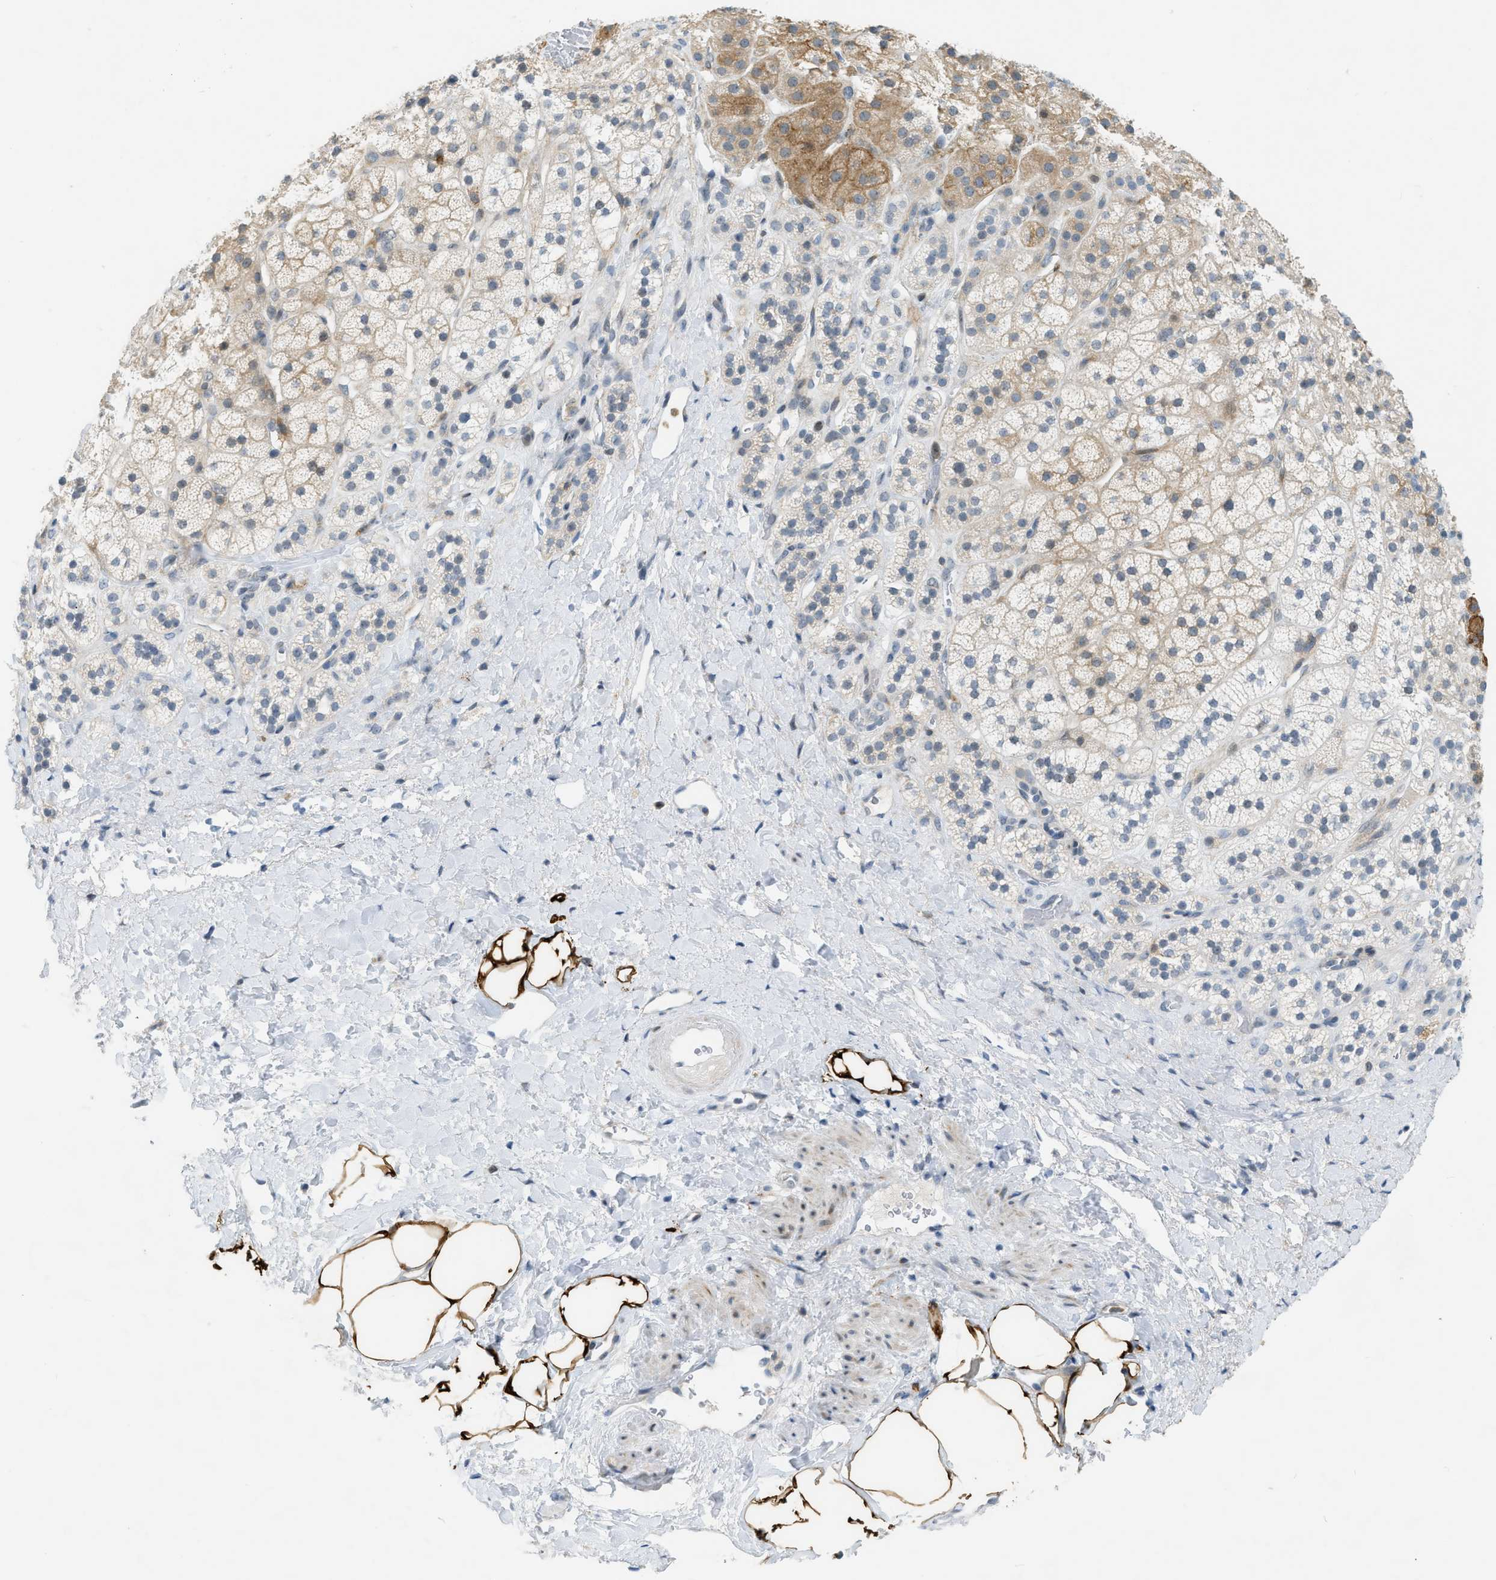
{"staining": {"intensity": "moderate", "quantity": ">75%", "location": "cytoplasmic/membranous"}, "tissue": "adrenal gland", "cell_type": "Glandular cells", "image_type": "normal", "snomed": [{"axis": "morphology", "description": "Normal tissue, NOS"}, {"axis": "topography", "description": "Adrenal gland"}], "caption": "Immunohistochemical staining of benign adrenal gland demonstrates moderate cytoplasmic/membranous protein staining in about >75% of glandular cells.", "gene": "ZNF408", "patient": {"sex": "male", "age": 56}}